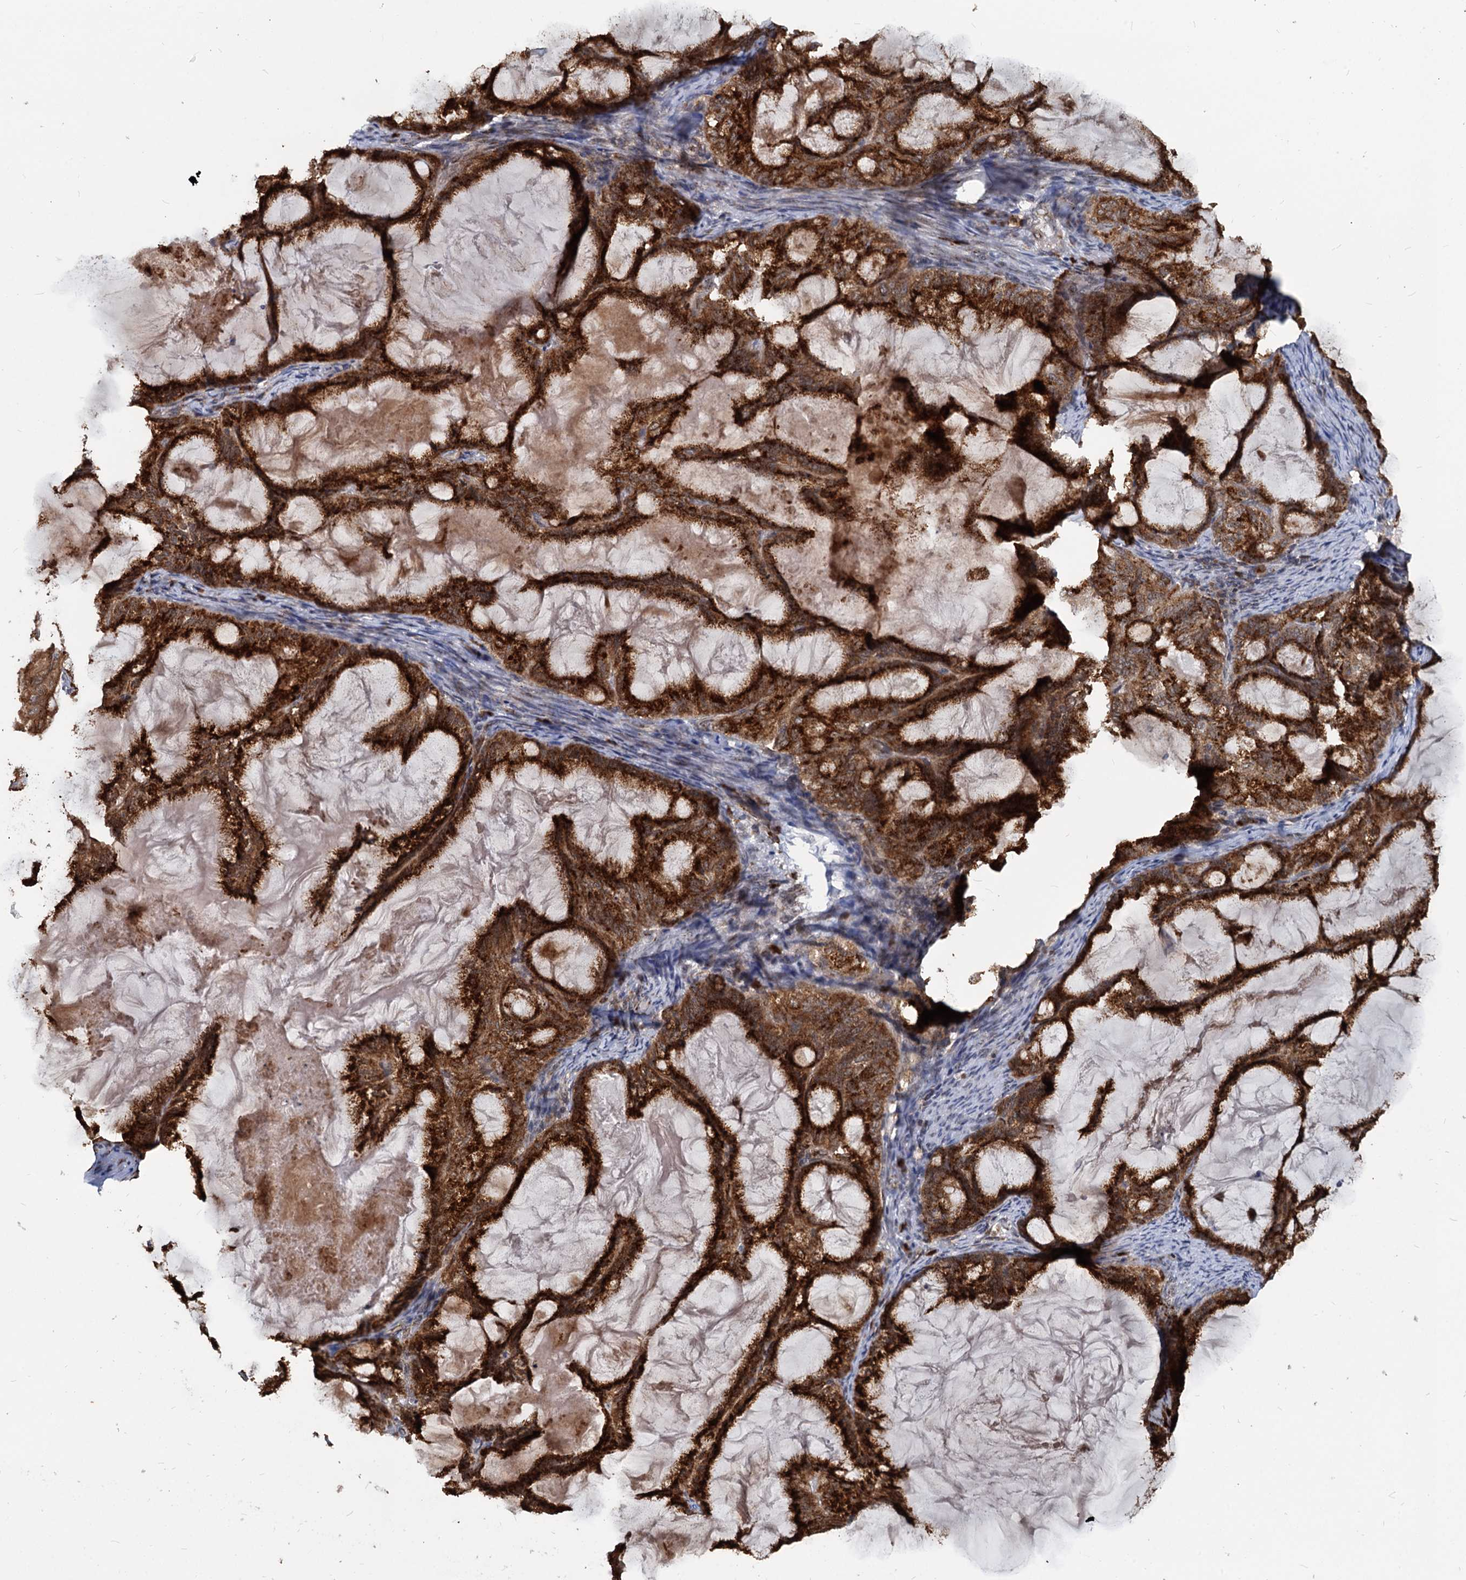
{"staining": {"intensity": "strong", "quantity": ">75%", "location": "cytoplasmic/membranous"}, "tissue": "endometrial cancer", "cell_type": "Tumor cells", "image_type": "cancer", "snomed": [{"axis": "morphology", "description": "Adenocarcinoma, NOS"}, {"axis": "topography", "description": "Endometrium"}], "caption": "Brown immunohistochemical staining in human adenocarcinoma (endometrial) shows strong cytoplasmic/membranous staining in approximately >75% of tumor cells.", "gene": "SAAL1", "patient": {"sex": "female", "age": 86}}